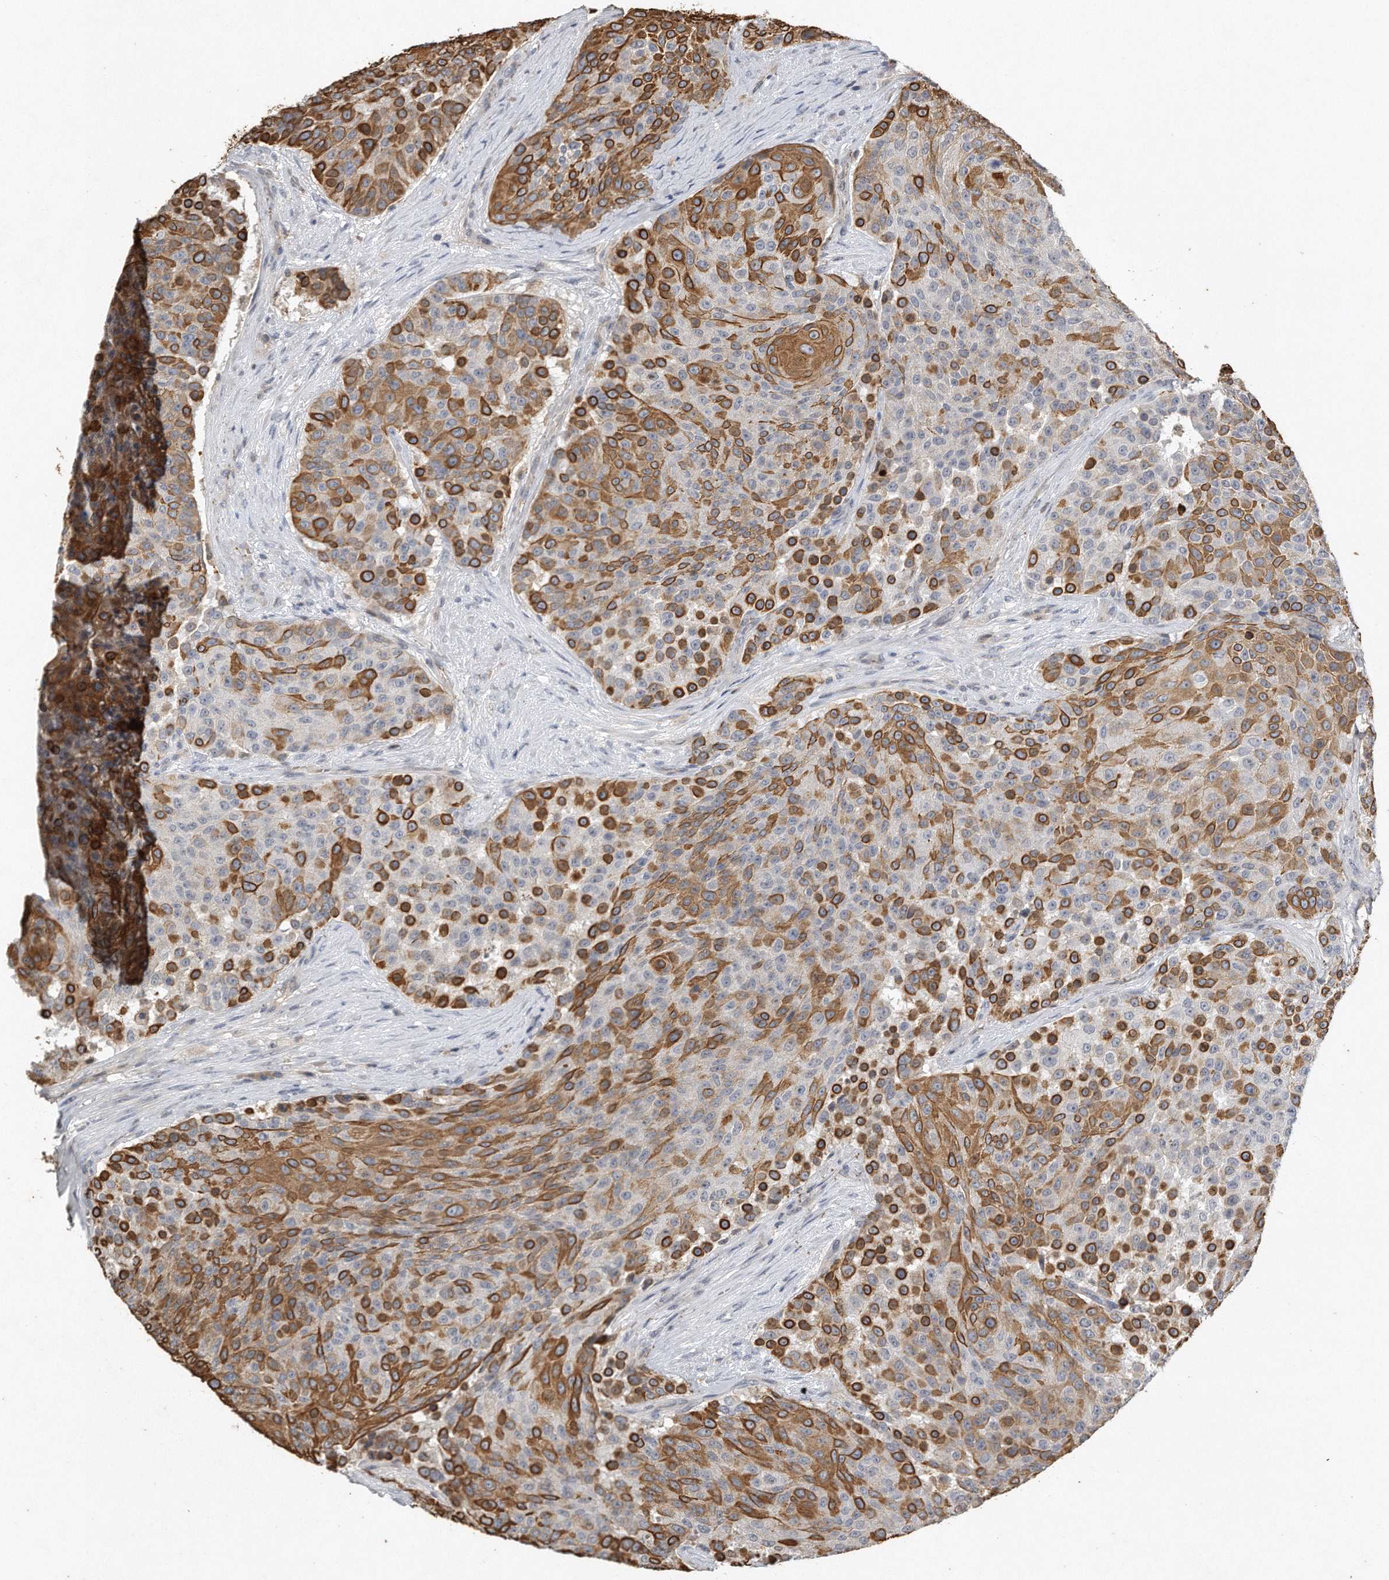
{"staining": {"intensity": "moderate", "quantity": ">75%", "location": "cytoplasmic/membranous"}, "tissue": "urothelial cancer", "cell_type": "Tumor cells", "image_type": "cancer", "snomed": [{"axis": "morphology", "description": "Urothelial carcinoma, High grade"}, {"axis": "topography", "description": "Urinary bladder"}], "caption": "Human high-grade urothelial carcinoma stained with a protein marker reveals moderate staining in tumor cells.", "gene": "CAMK1", "patient": {"sex": "female", "age": 63}}